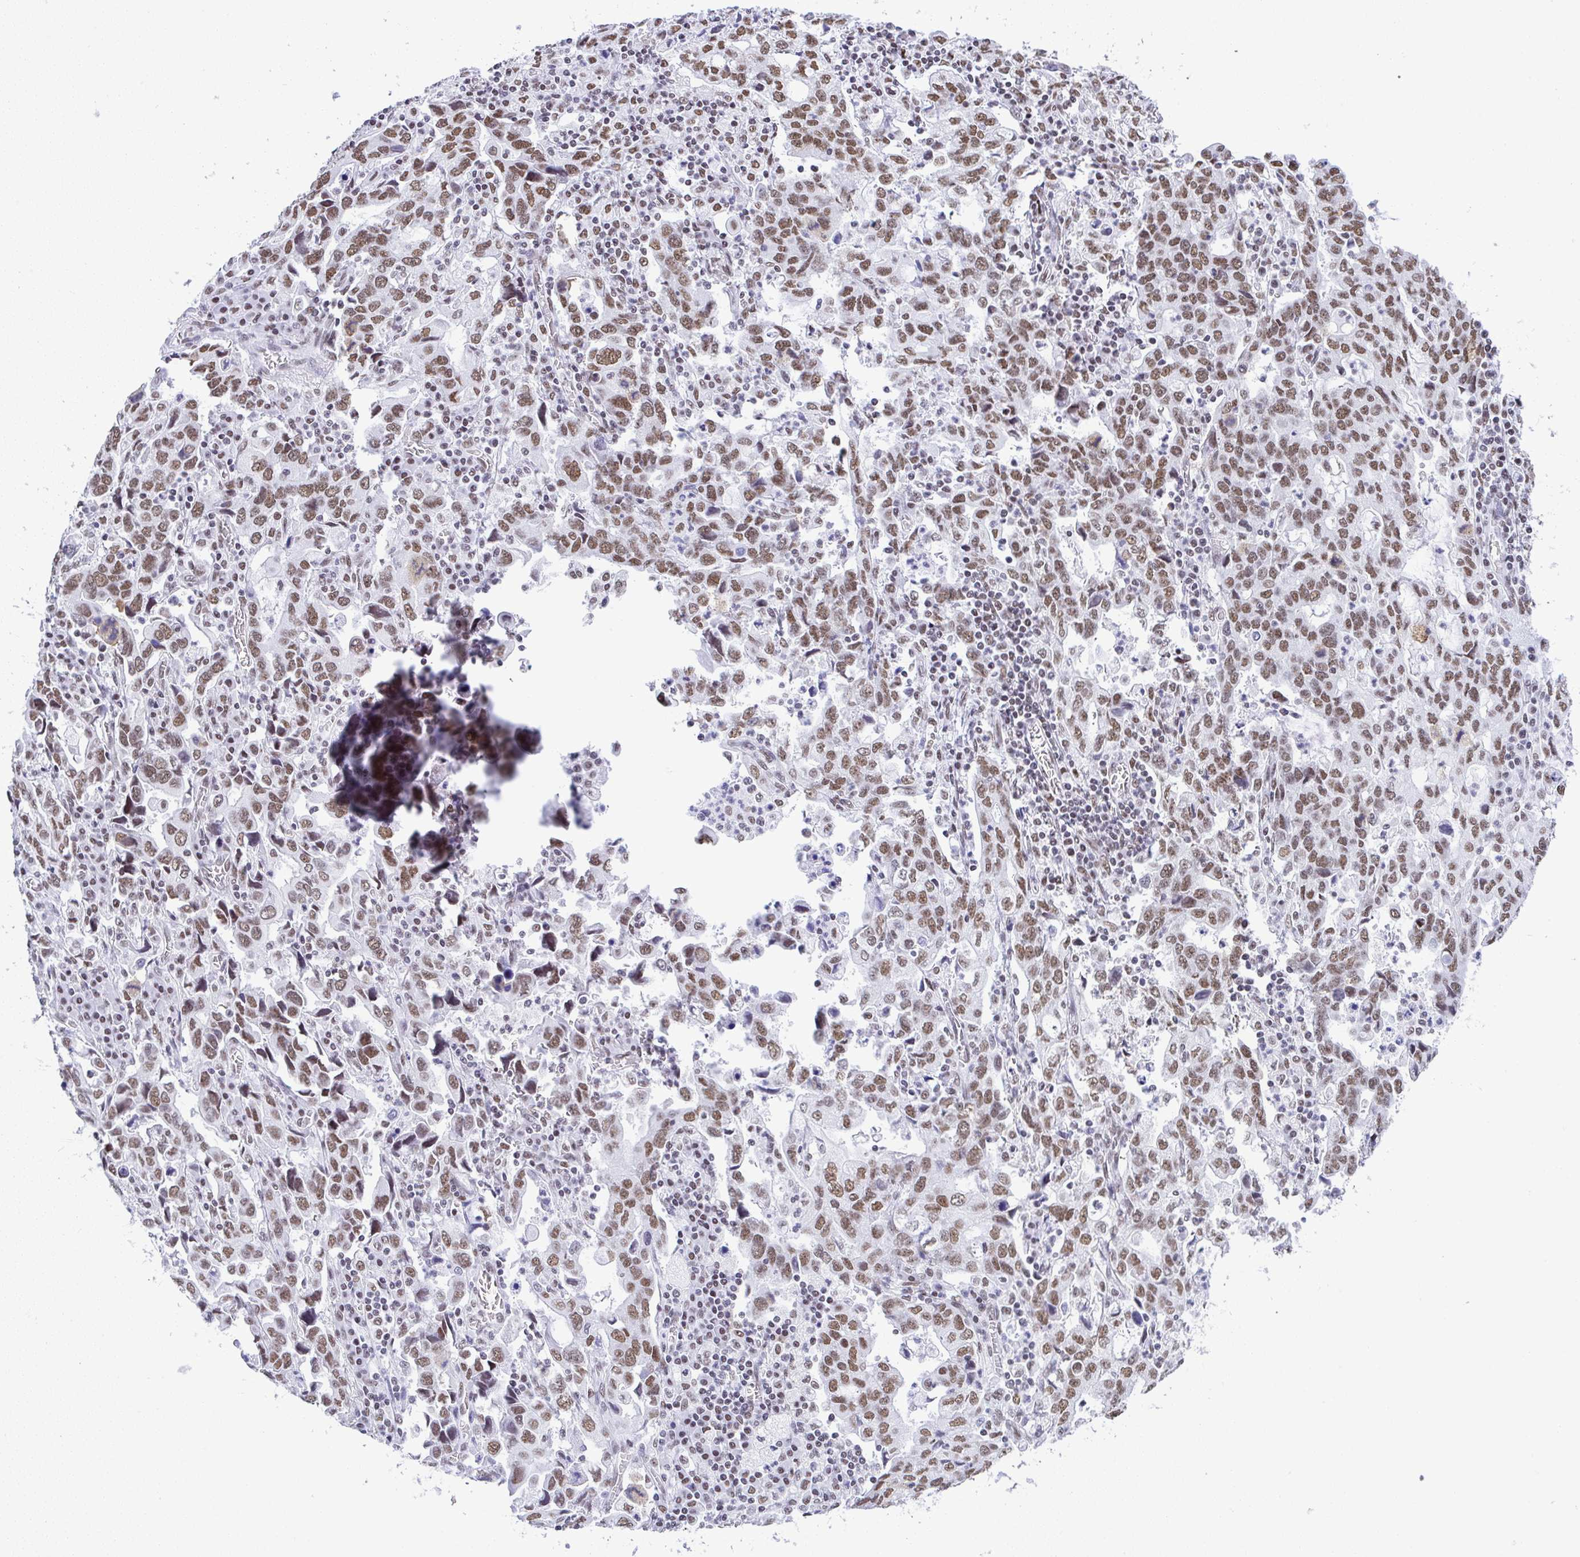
{"staining": {"intensity": "moderate", "quantity": ">75%", "location": "nuclear"}, "tissue": "stomach cancer", "cell_type": "Tumor cells", "image_type": "cancer", "snomed": [{"axis": "morphology", "description": "Adenocarcinoma, NOS"}, {"axis": "topography", "description": "Stomach, upper"}], "caption": "IHC (DAB (3,3'-diaminobenzidine)) staining of stomach cancer (adenocarcinoma) displays moderate nuclear protein positivity in approximately >75% of tumor cells.", "gene": "DDX52", "patient": {"sex": "male", "age": 85}}